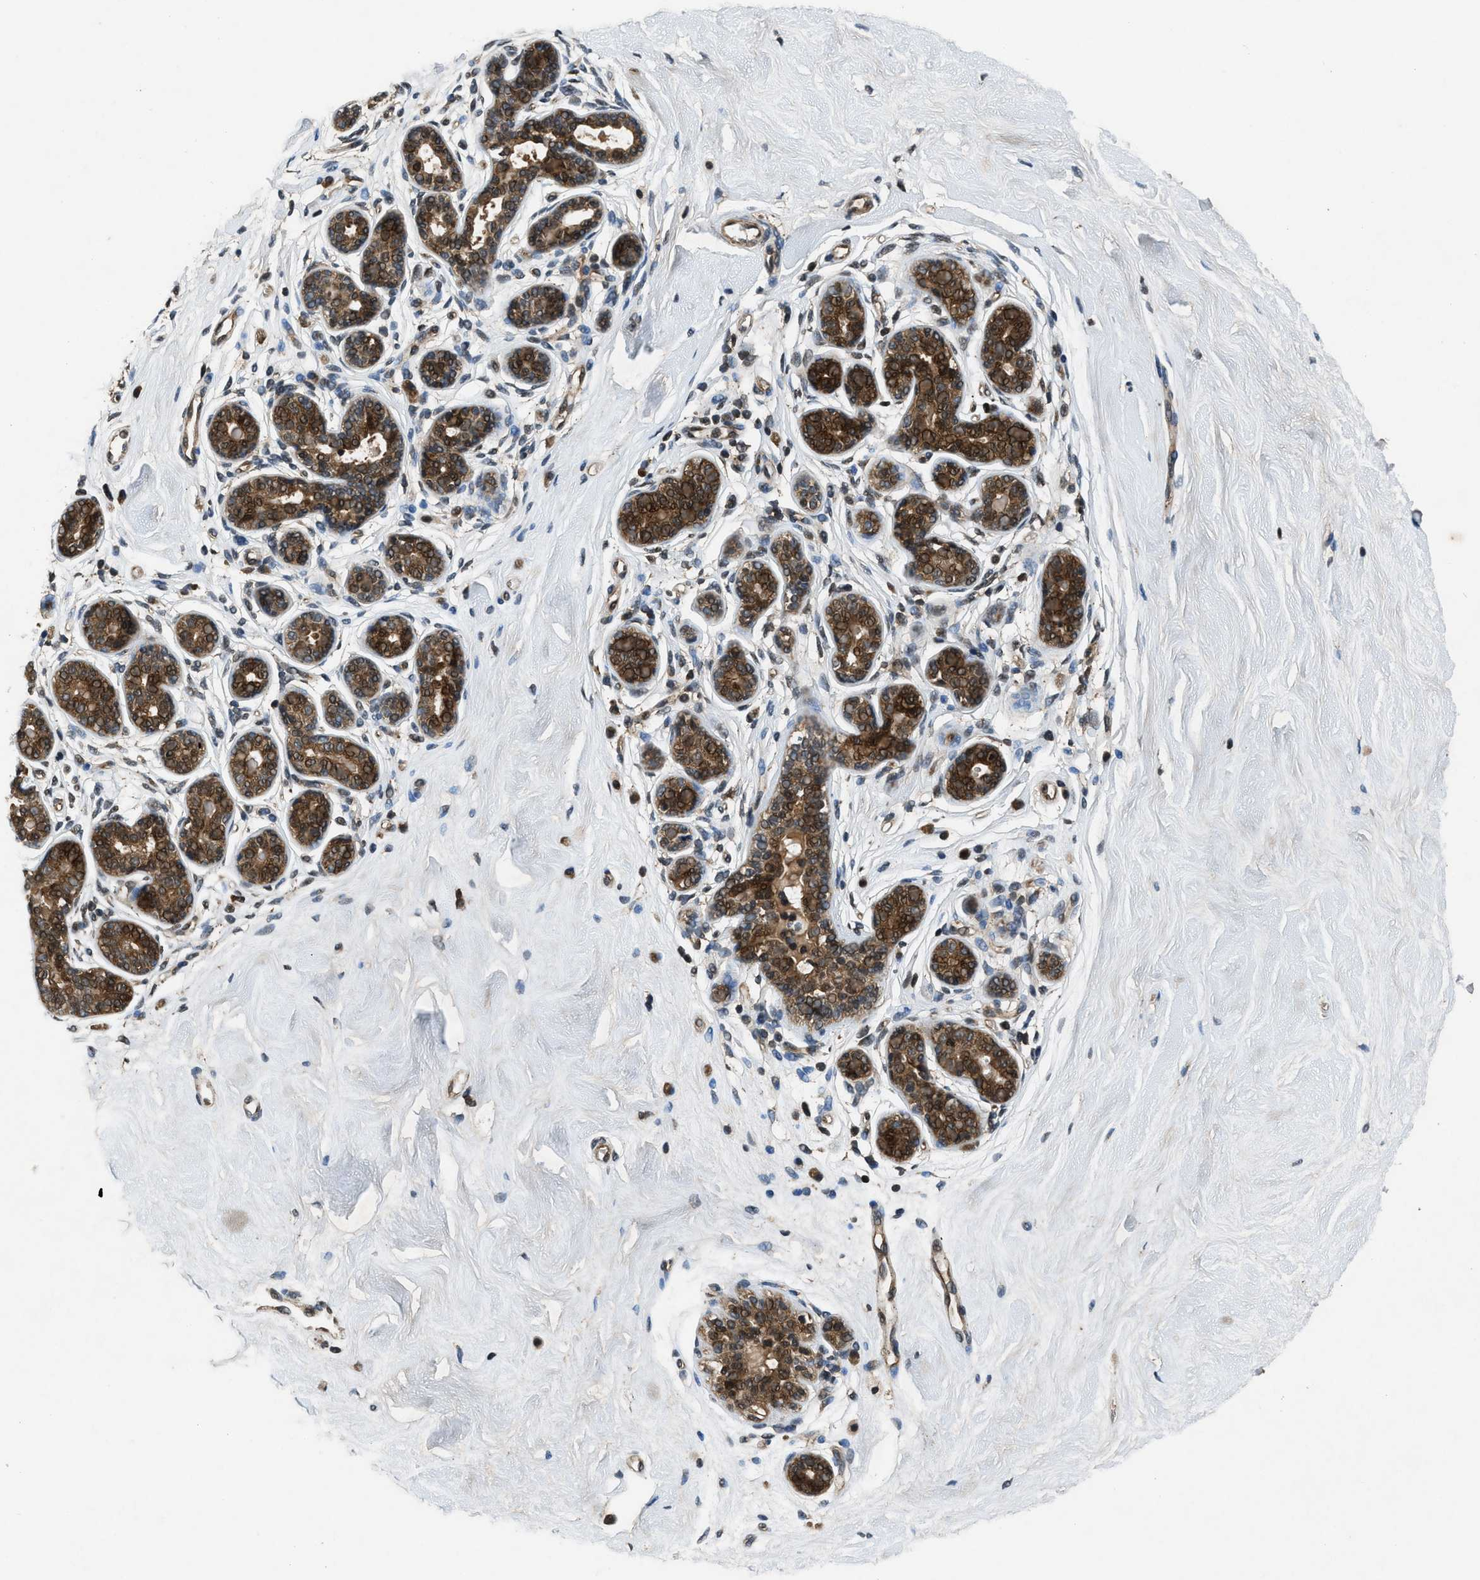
{"staining": {"intensity": "negative", "quantity": "none", "location": "none"}, "tissue": "breast", "cell_type": "Adipocytes", "image_type": "normal", "snomed": [{"axis": "morphology", "description": "Normal tissue, NOS"}, {"axis": "topography", "description": "Breast"}], "caption": "Breast was stained to show a protein in brown. There is no significant positivity in adipocytes. (DAB immunohistochemistry (IHC) visualized using brightfield microscopy, high magnification).", "gene": "RPS6KB1", "patient": {"sex": "female", "age": 22}}